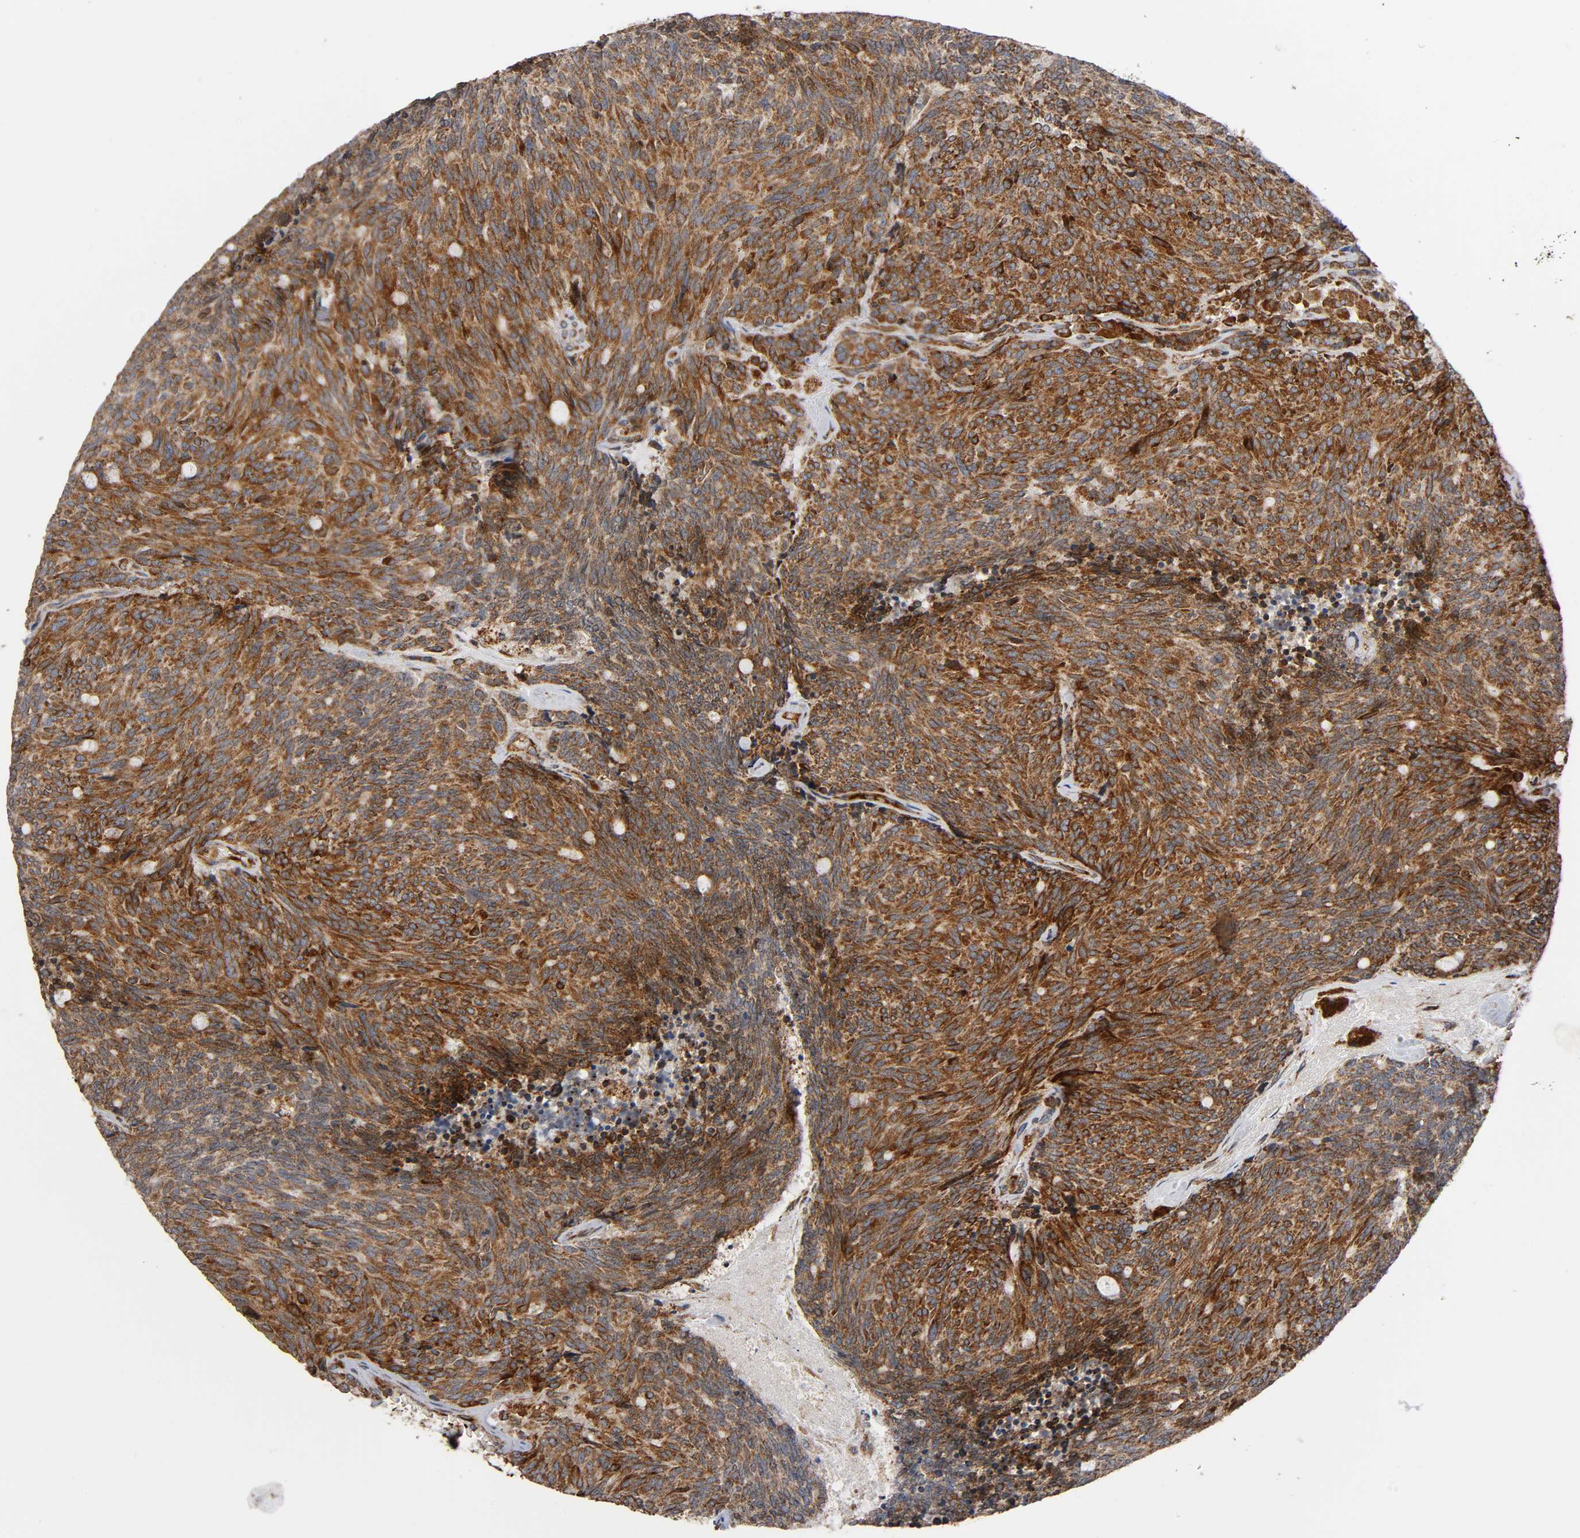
{"staining": {"intensity": "moderate", "quantity": ">75%", "location": "cytoplasmic/membranous"}, "tissue": "carcinoid", "cell_type": "Tumor cells", "image_type": "cancer", "snomed": [{"axis": "morphology", "description": "Carcinoid, malignant, NOS"}, {"axis": "topography", "description": "Pancreas"}], "caption": "Immunohistochemical staining of human carcinoid displays medium levels of moderate cytoplasmic/membranous protein expression in about >75% of tumor cells.", "gene": "MAP3K1", "patient": {"sex": "female", "age": 54}}